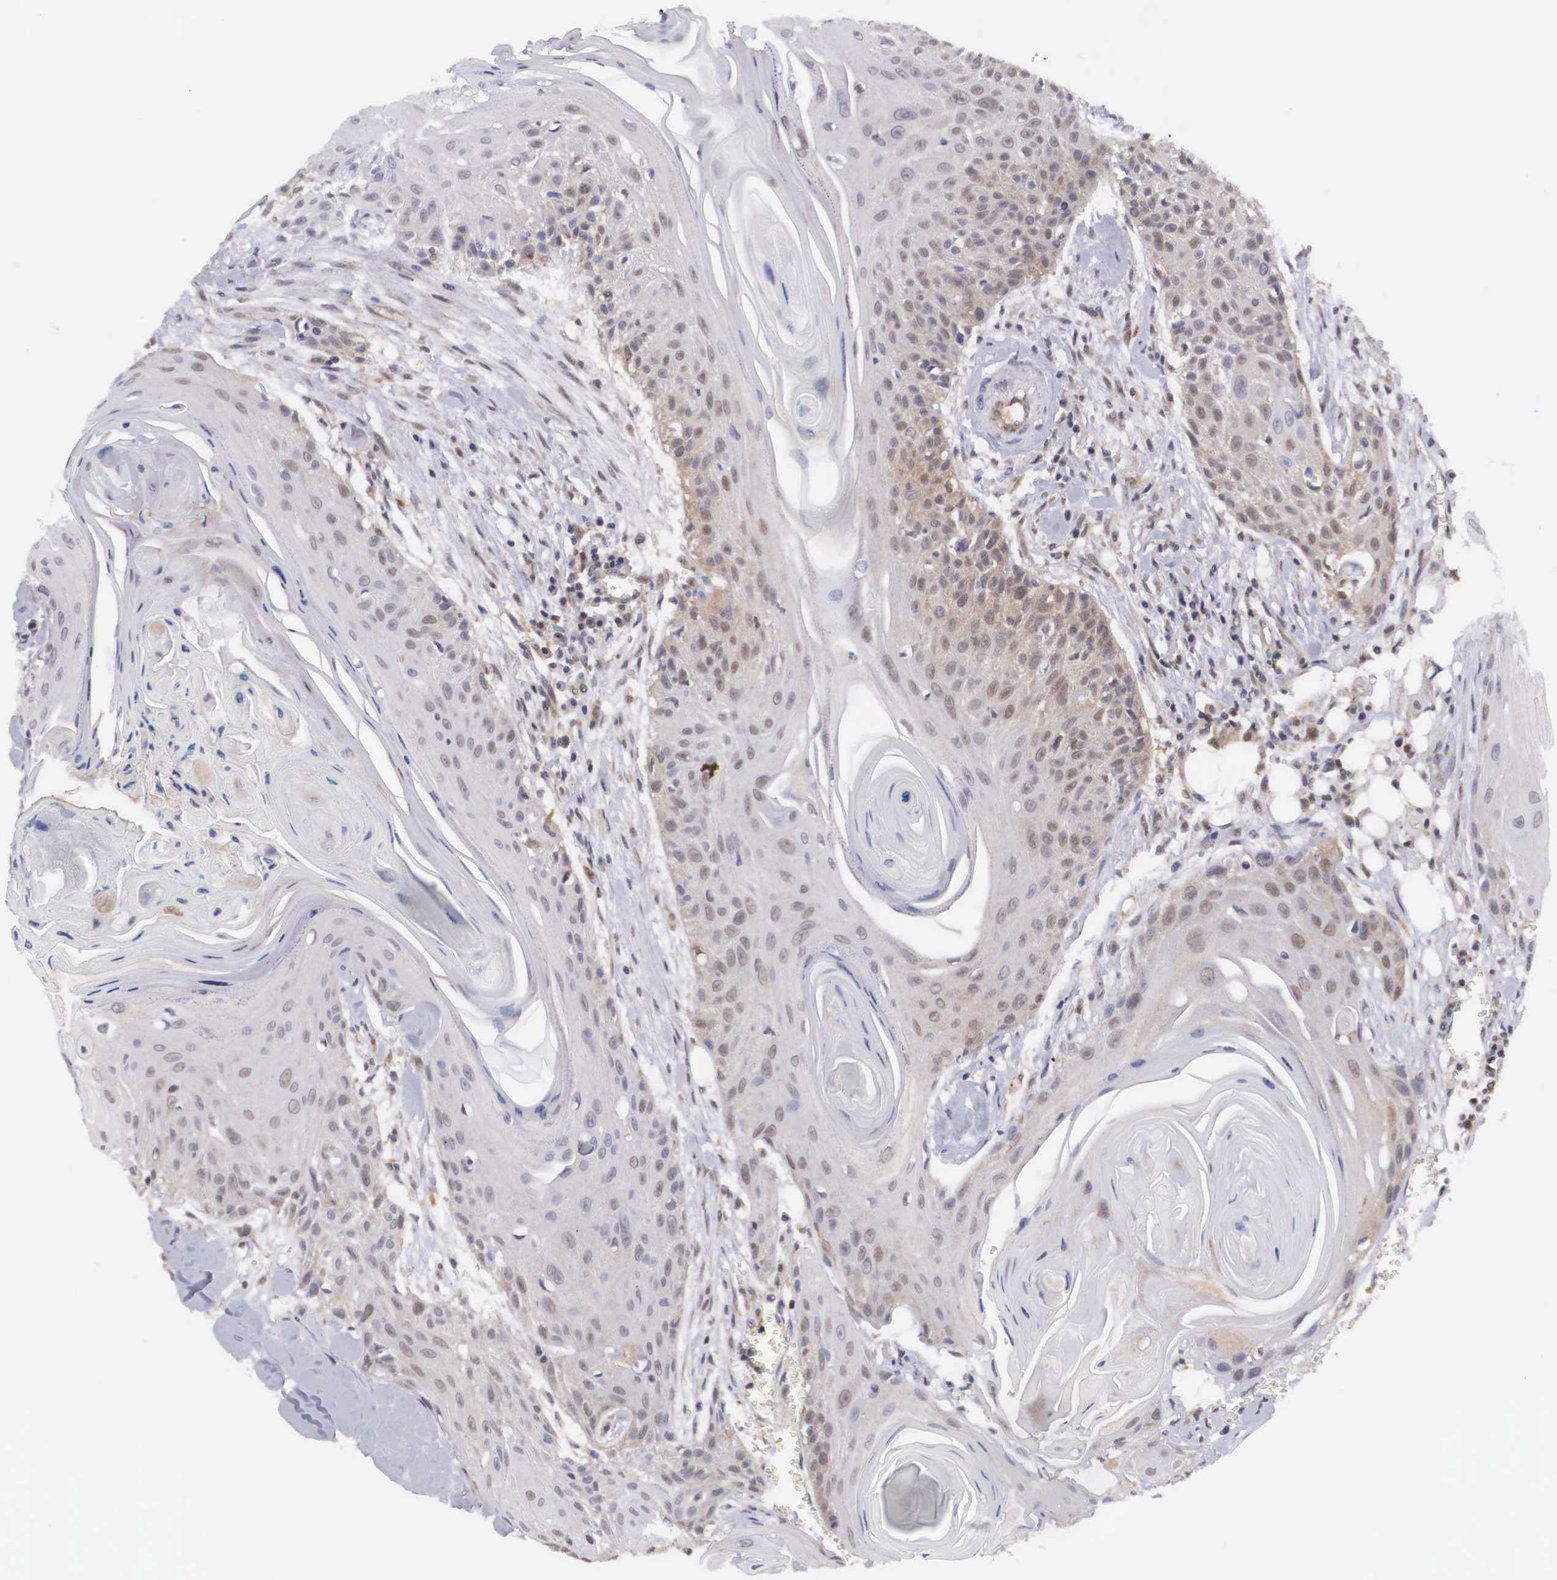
{"staining": {"intensity": "weak", "quantity": ">75%", "location": "cytoplasmic/membranous"}, "tissue": "head and neck cancer", "cell_type": "Tumor cells", "image_type": "cancer", "snomed": [{"axis": "morphology", "description": "Squamous cell carcinoma, NOS"}, {"axis": "morphology", "description": "Squamous cell carcinoma, metastatic, NOS"}, {"axis": "topography", "description": "Lymph node"}, {"axis": "topography", "description": "Salivary gland"}, {"axis": "topography", "description": "Head-Neck"}], "caption": "Head and neck cancer (metastatic squamous cell carcinoma) stained with a brown dye exhibits weak cytoplasmic/membranous positive expression in about >75% of tumor cells.", "gene": "ADSL", "patient": {"sex": "female", "age": 74}}